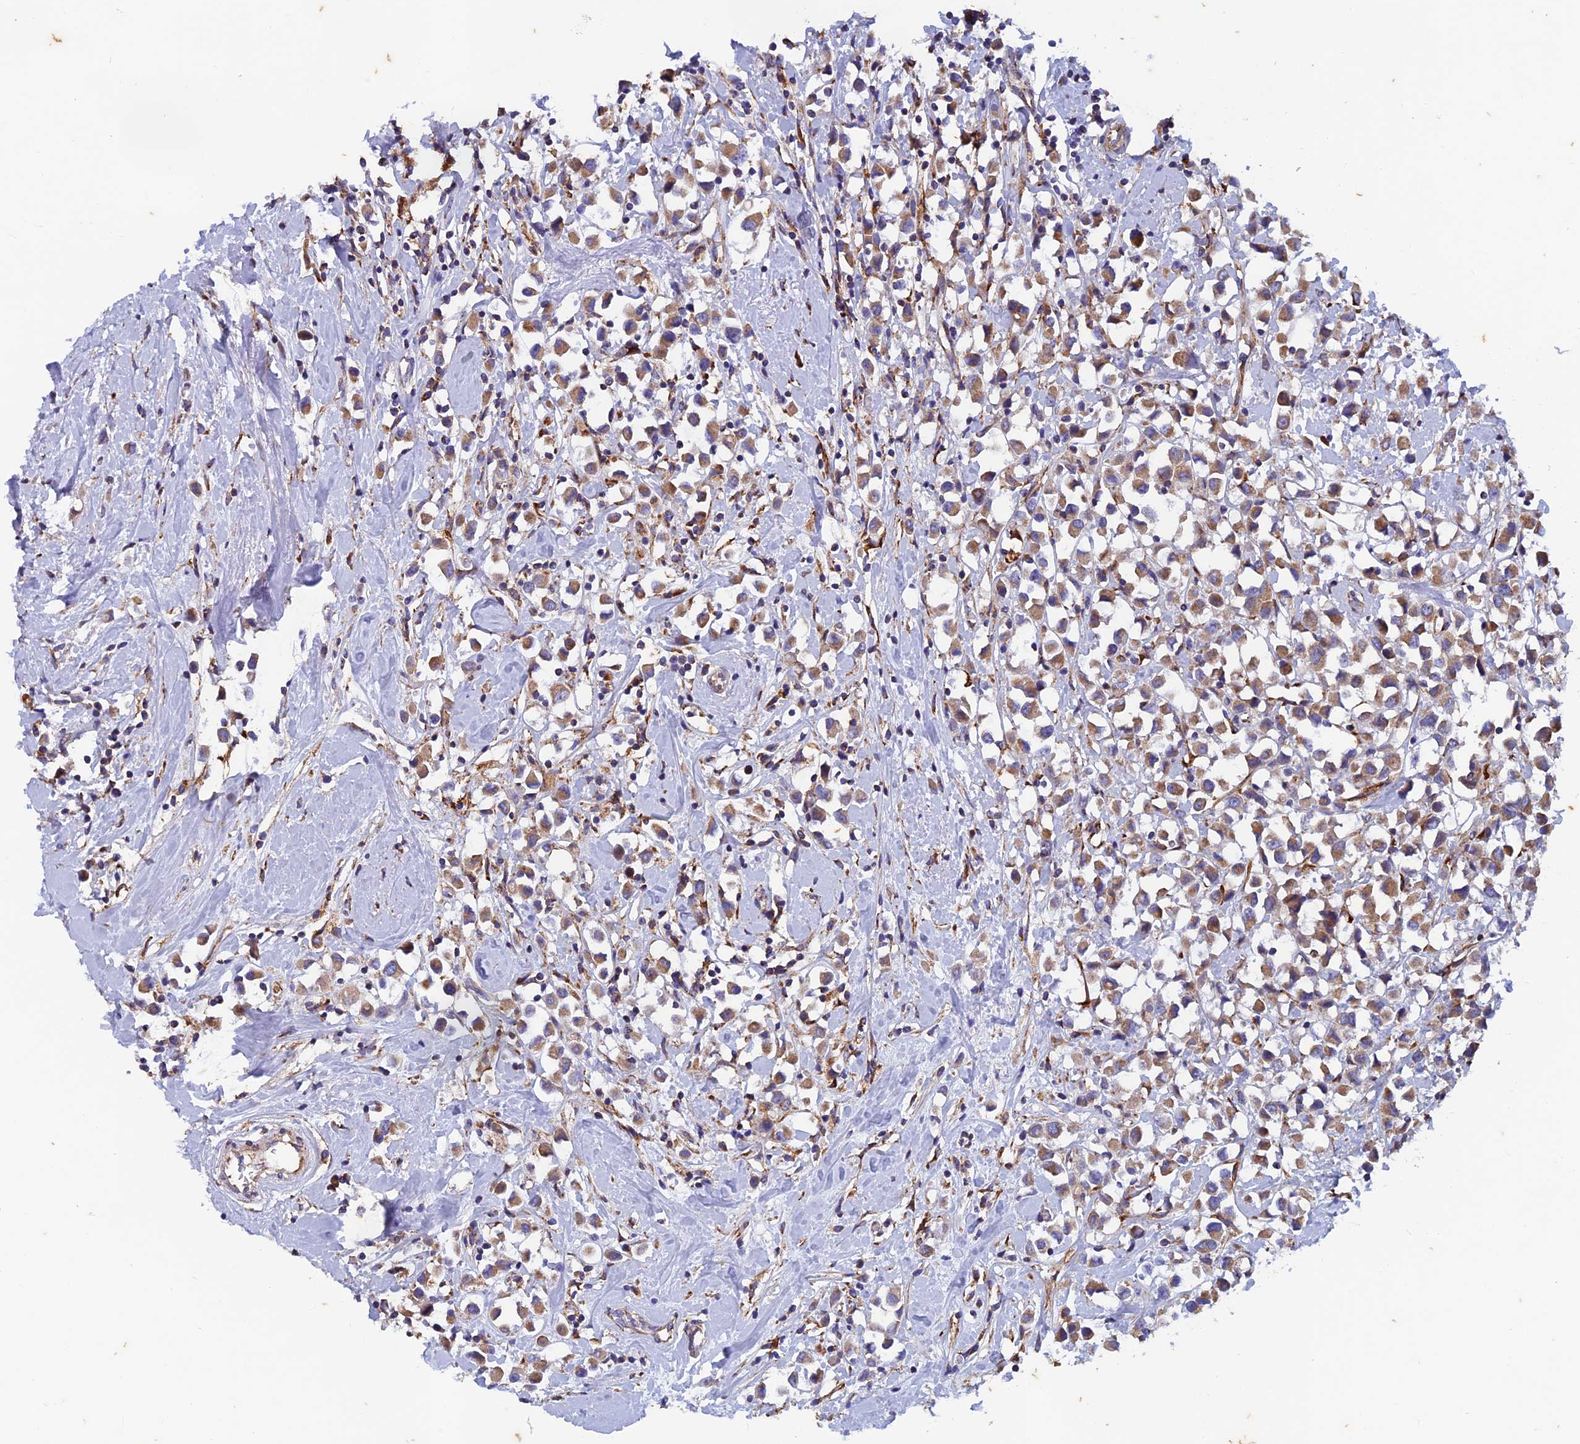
{"staining": {"intensity": "moderate", "quantity": ">75%", "location": "cytoplasmic/membranous"}, "tissue": "breast cancer", "cell_type": "Tumor cells", "image_type": "cancer", "snomed": [{"axis": "morphology", "description": "Duct carcinoma"}, {"axis": "topography", "description": "Breast"}], "caption": "A histopathology image of breast infiltrating ductal carcinoma stained for a protein shows moderate cytoplasmic/membranous brown staining in tumor cells.", "gene": "AP4S1", "patient": {"sex": "female", "age": 61}}